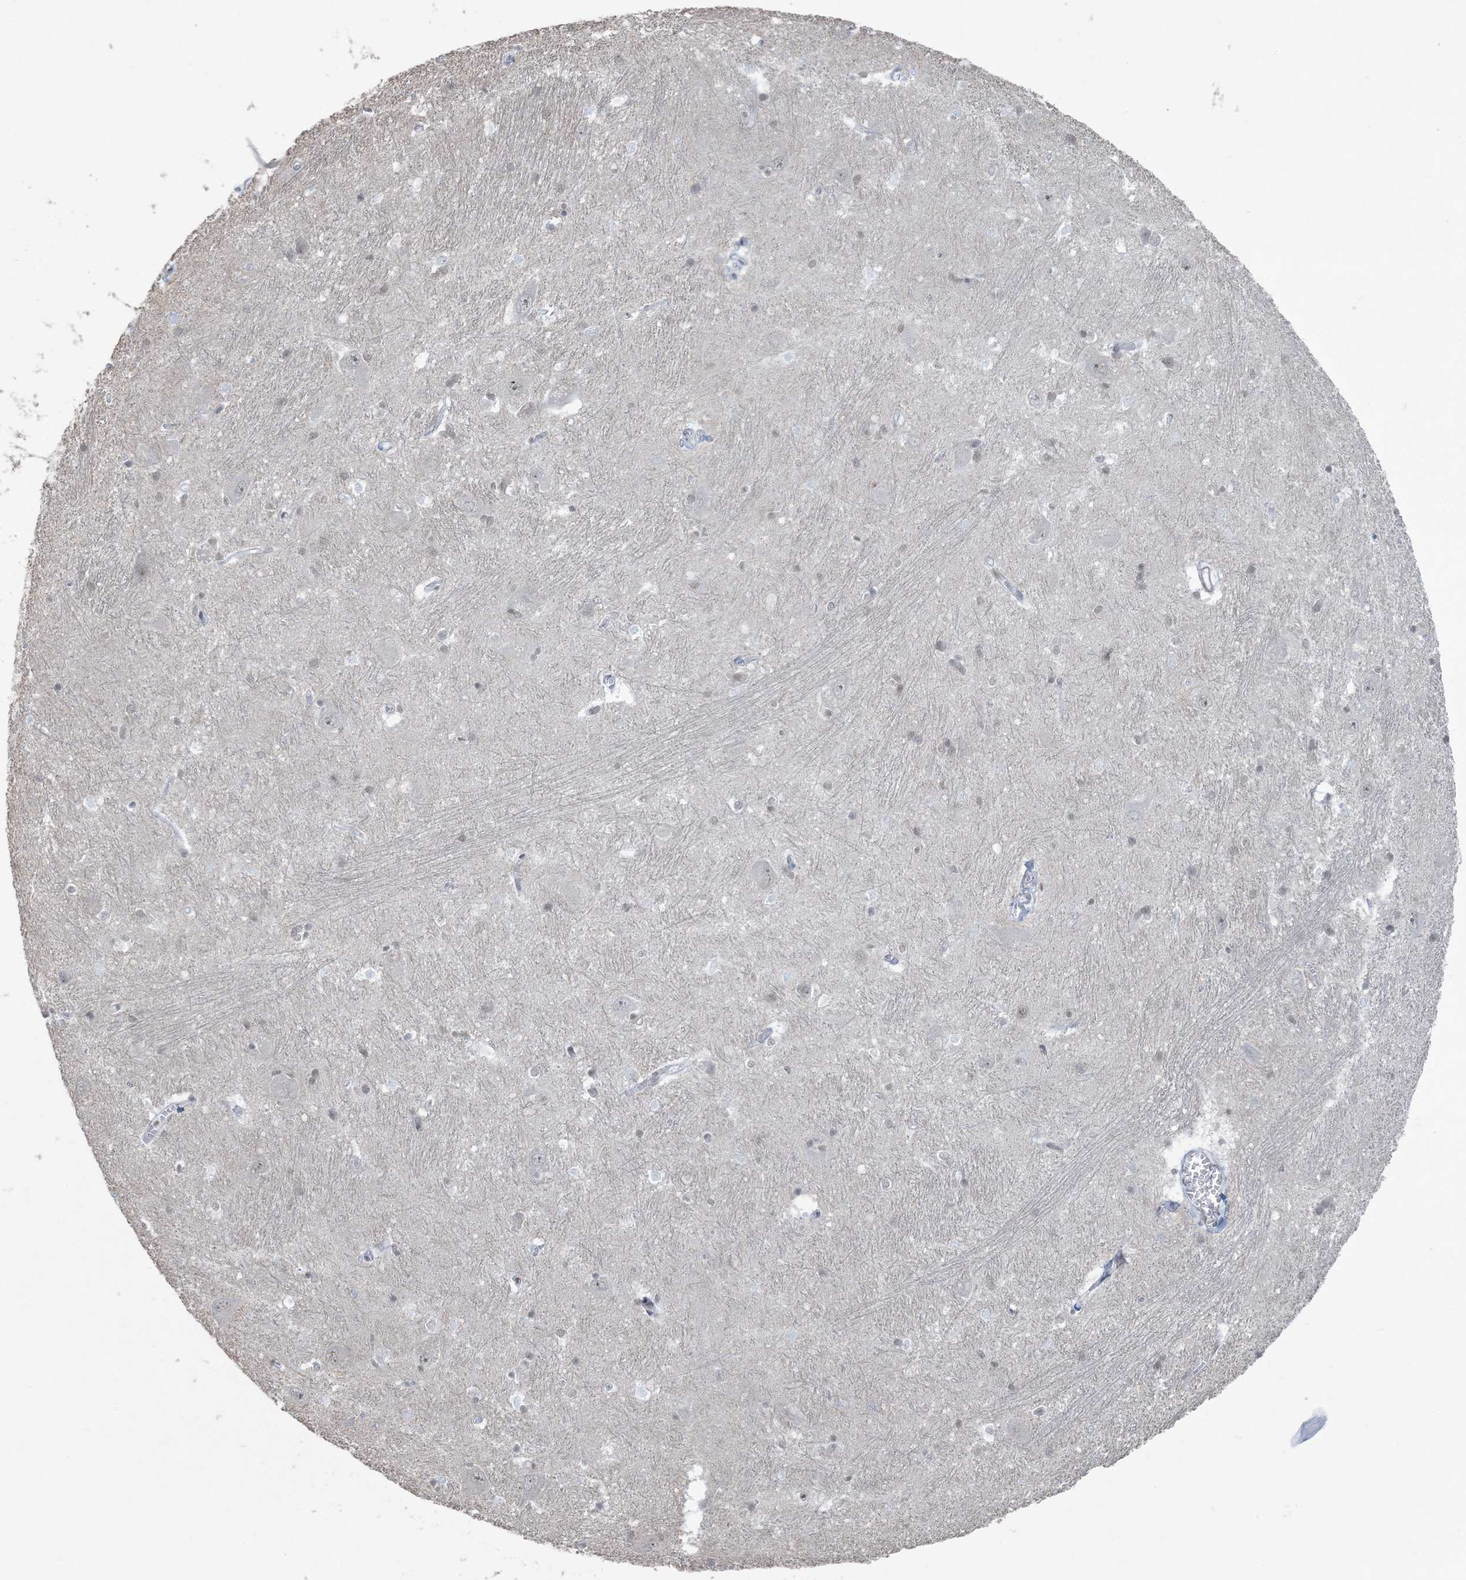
{"staining": {"intensity": "weak", "quantity": "<25%", "location": "nuclear"}, "tissue": "caudate", "cell_type": "Glial cells", "image_type": "normal", "snomed": [{"axis": "morphology", "description": "Normal tissue, NOS"}, {"axis": "topography", "description": "Lateral ventricle wall"}], "caption": "Histopathology image shows no protein positivity in glial cells of benign caudate.", "gene": "ZNF787", "patient": {"sex": "male", "age": 37}}